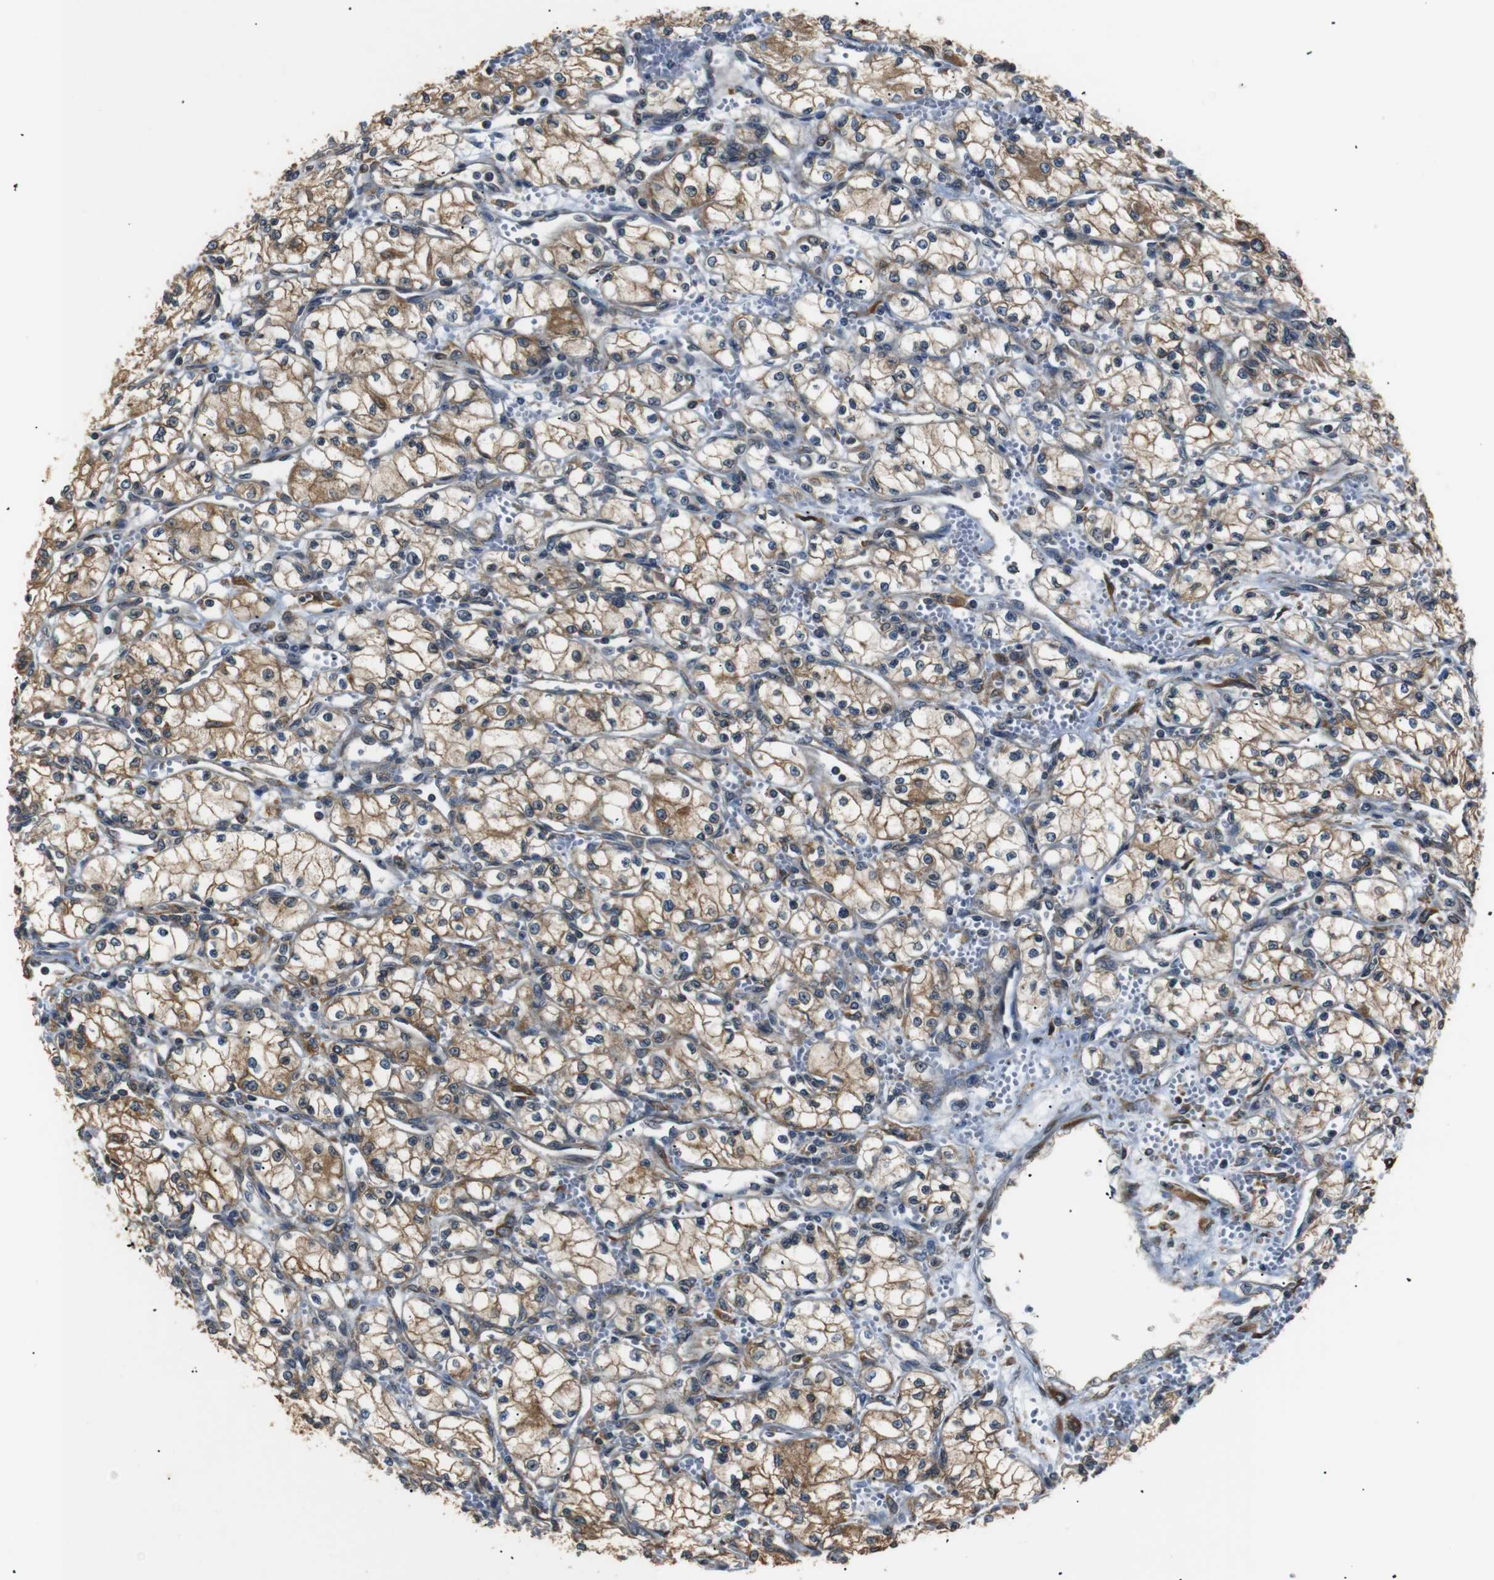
{"staining": {"intensity": "moderate", "quantity": ">75%", "location": "cytoplasmic/membranous"}, "tissue": "renal cancer", "cell_type": "Tumor cells", "image_type": "cancer", "snomed": [{"axis": "morphology", "description": "Normal tissue, NOS"}, {"axis": "morphology", "description": "Adenocarcinoma, NOS"}, {"axis": "topography", "description": "Kidney"}], "caption": "Tumor cells reveal medium levels of moderate cytoplasmic/membranous staining in about >75% of cells in human renal cancer.", "gene": "TMED2", "patient": {"sex": "male", "age": 59}}